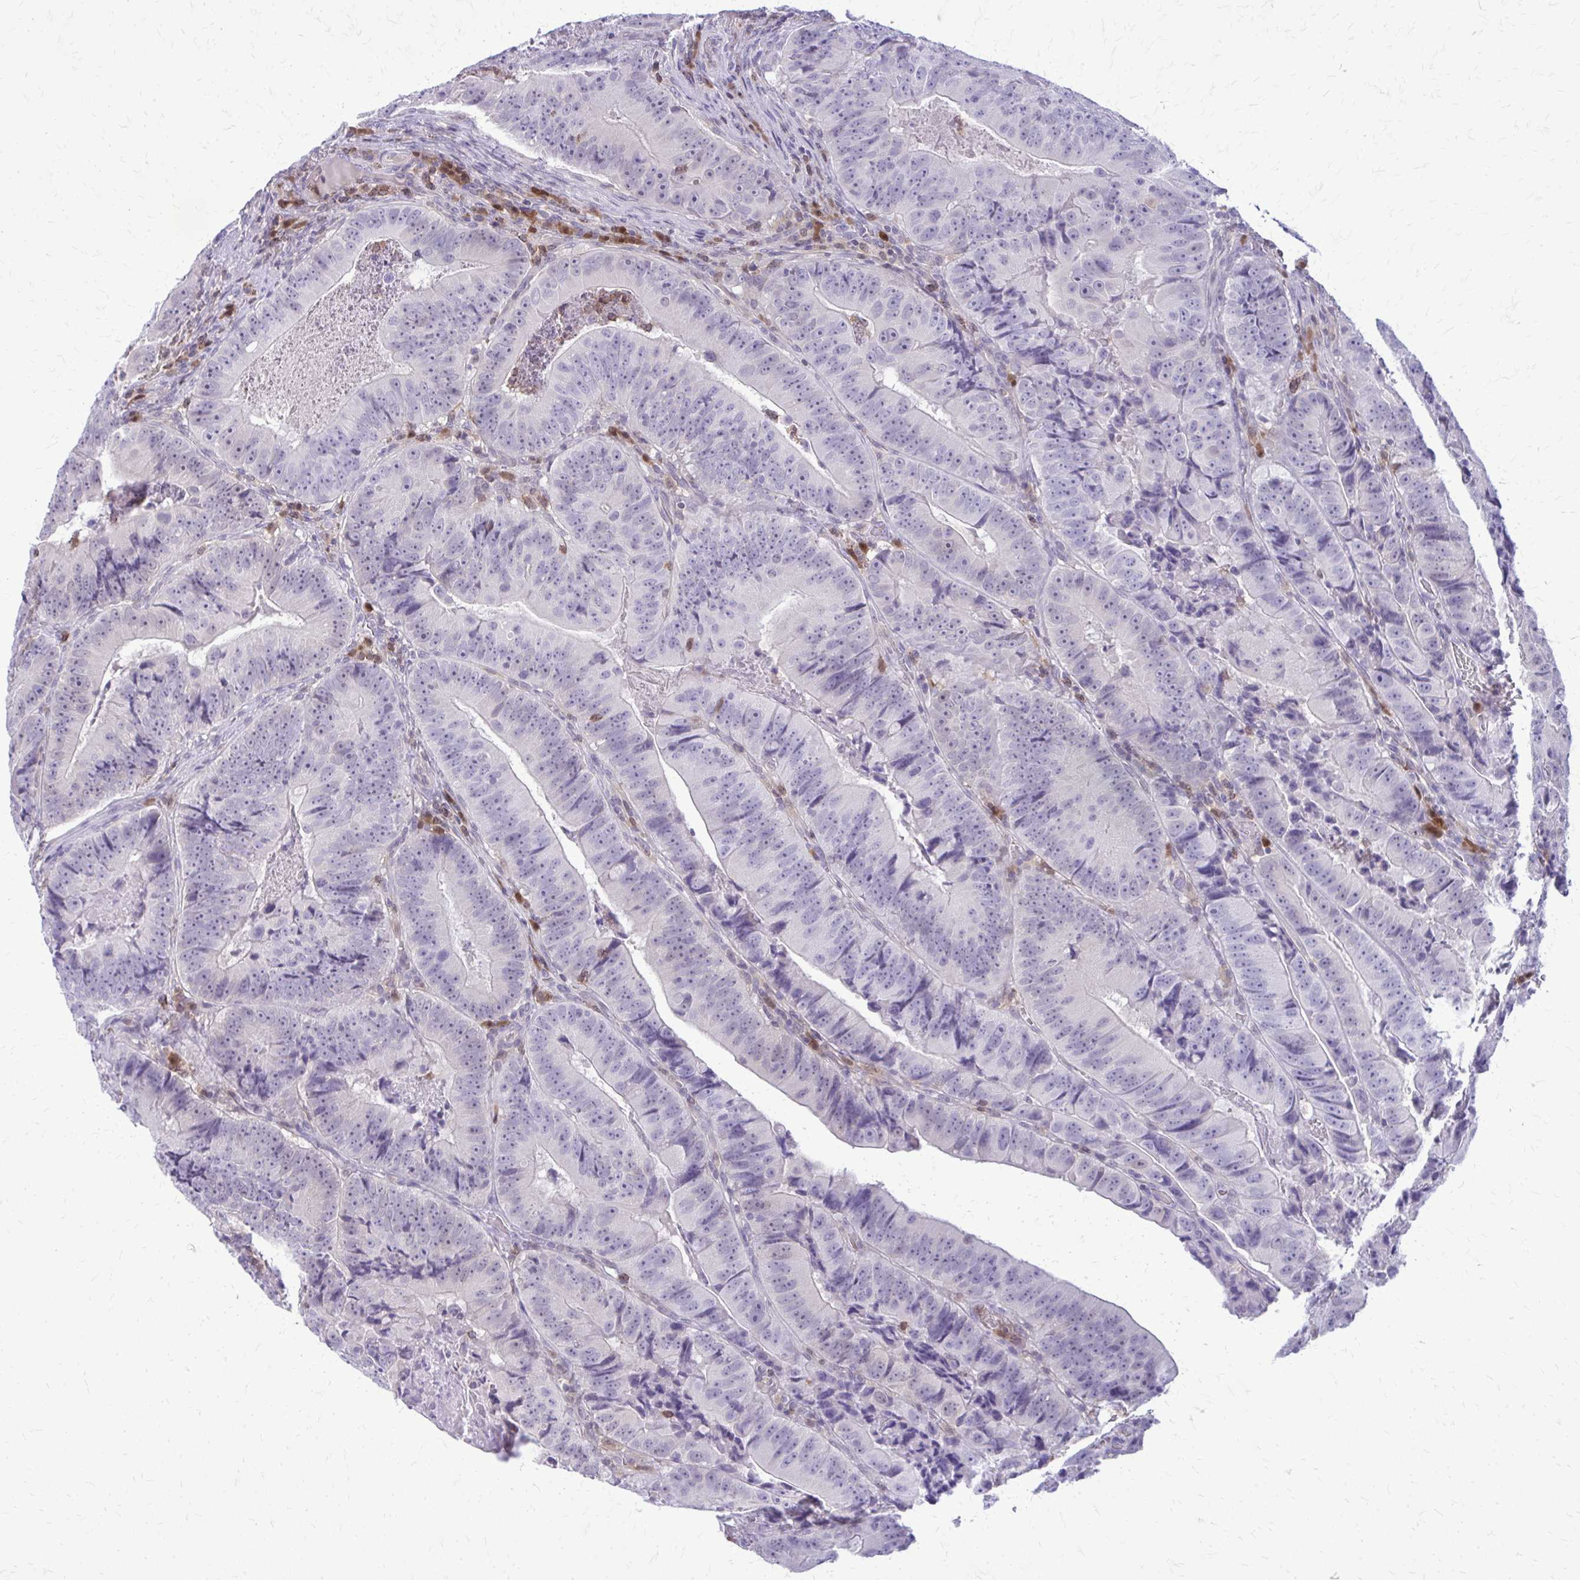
{"staining": {"intensity": "negative", "quantity": "none", "location": "none"}, "tissue": "colorectal cancer", "cell_type": "Tumor cells", "image_type": "cancer", "snomed": [{"axis": "morphology", "description": "Adenocarcinoma, NOS"}, {"axis": "topography", "description": "Colon"}], "caption": "Immunohistochemistry (IHC) of human colorectal adenocarcinoma exhibits no expression in tumor cells. (IHC, brightfield microscopy, high magnification).", "gene": "GLRX", "patient": {"sex": "female", "age": 86}}